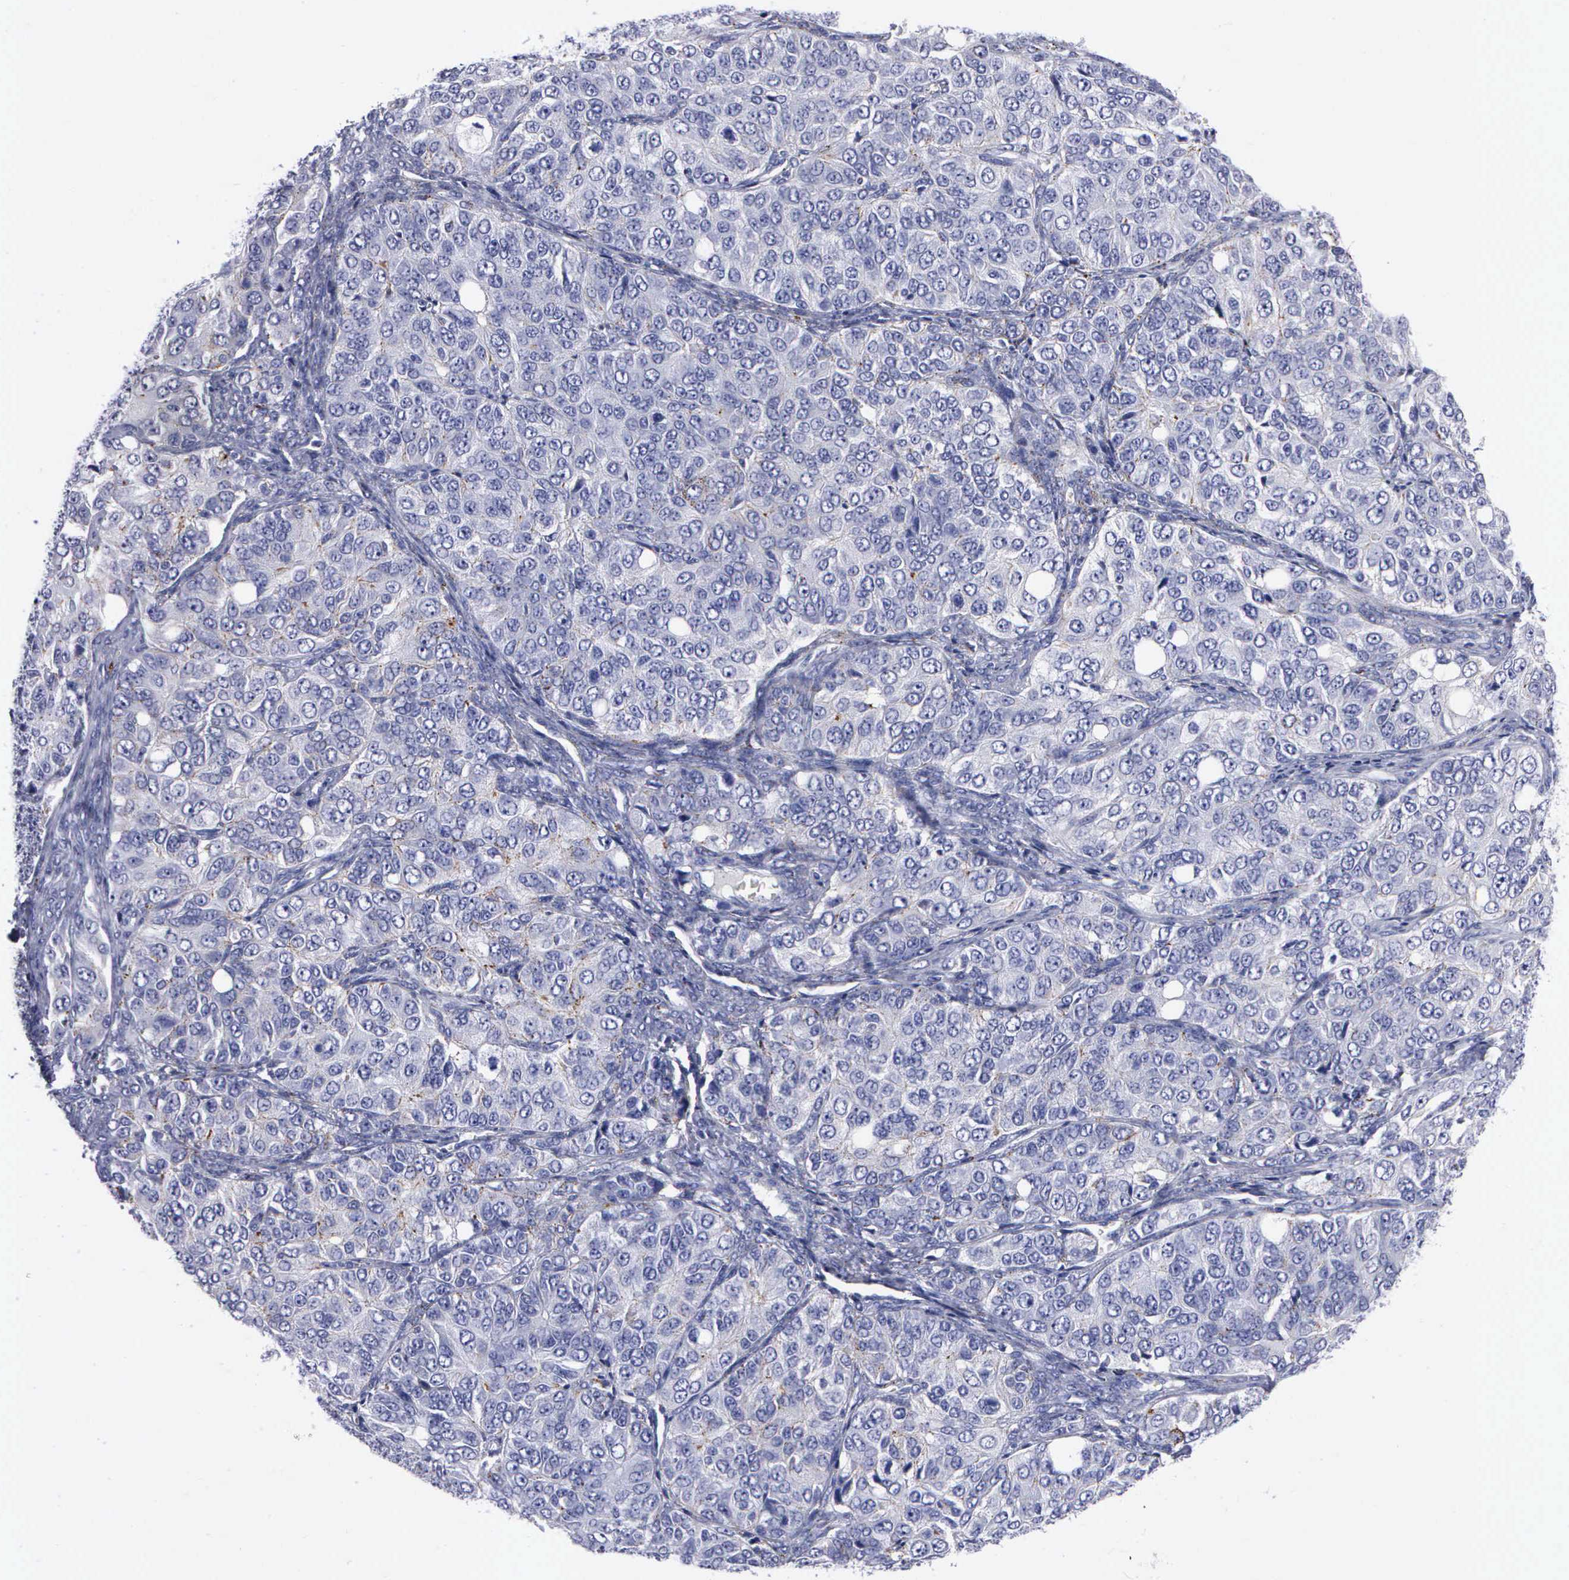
{"staining": {"intensity": "negative", "quantity": "none", "location": "none"}, "tissue": "ovarian cancer", "cell_type": "Tumor cells", "image_type": "cancer", "snomed": [{"axis": "morphology", "description": "Carcinoma, endometroid"}, {"axis": "topography", "description": "Ovary"}], "caption": "Immunohistochemistry histopathology image of ovarian cancer (endometroid carcinoma) stained for a protein (brown), which displays no positivity in tumor cells.", "gene": "CTSL", "patient": {"sex": "female", "age": 51}}